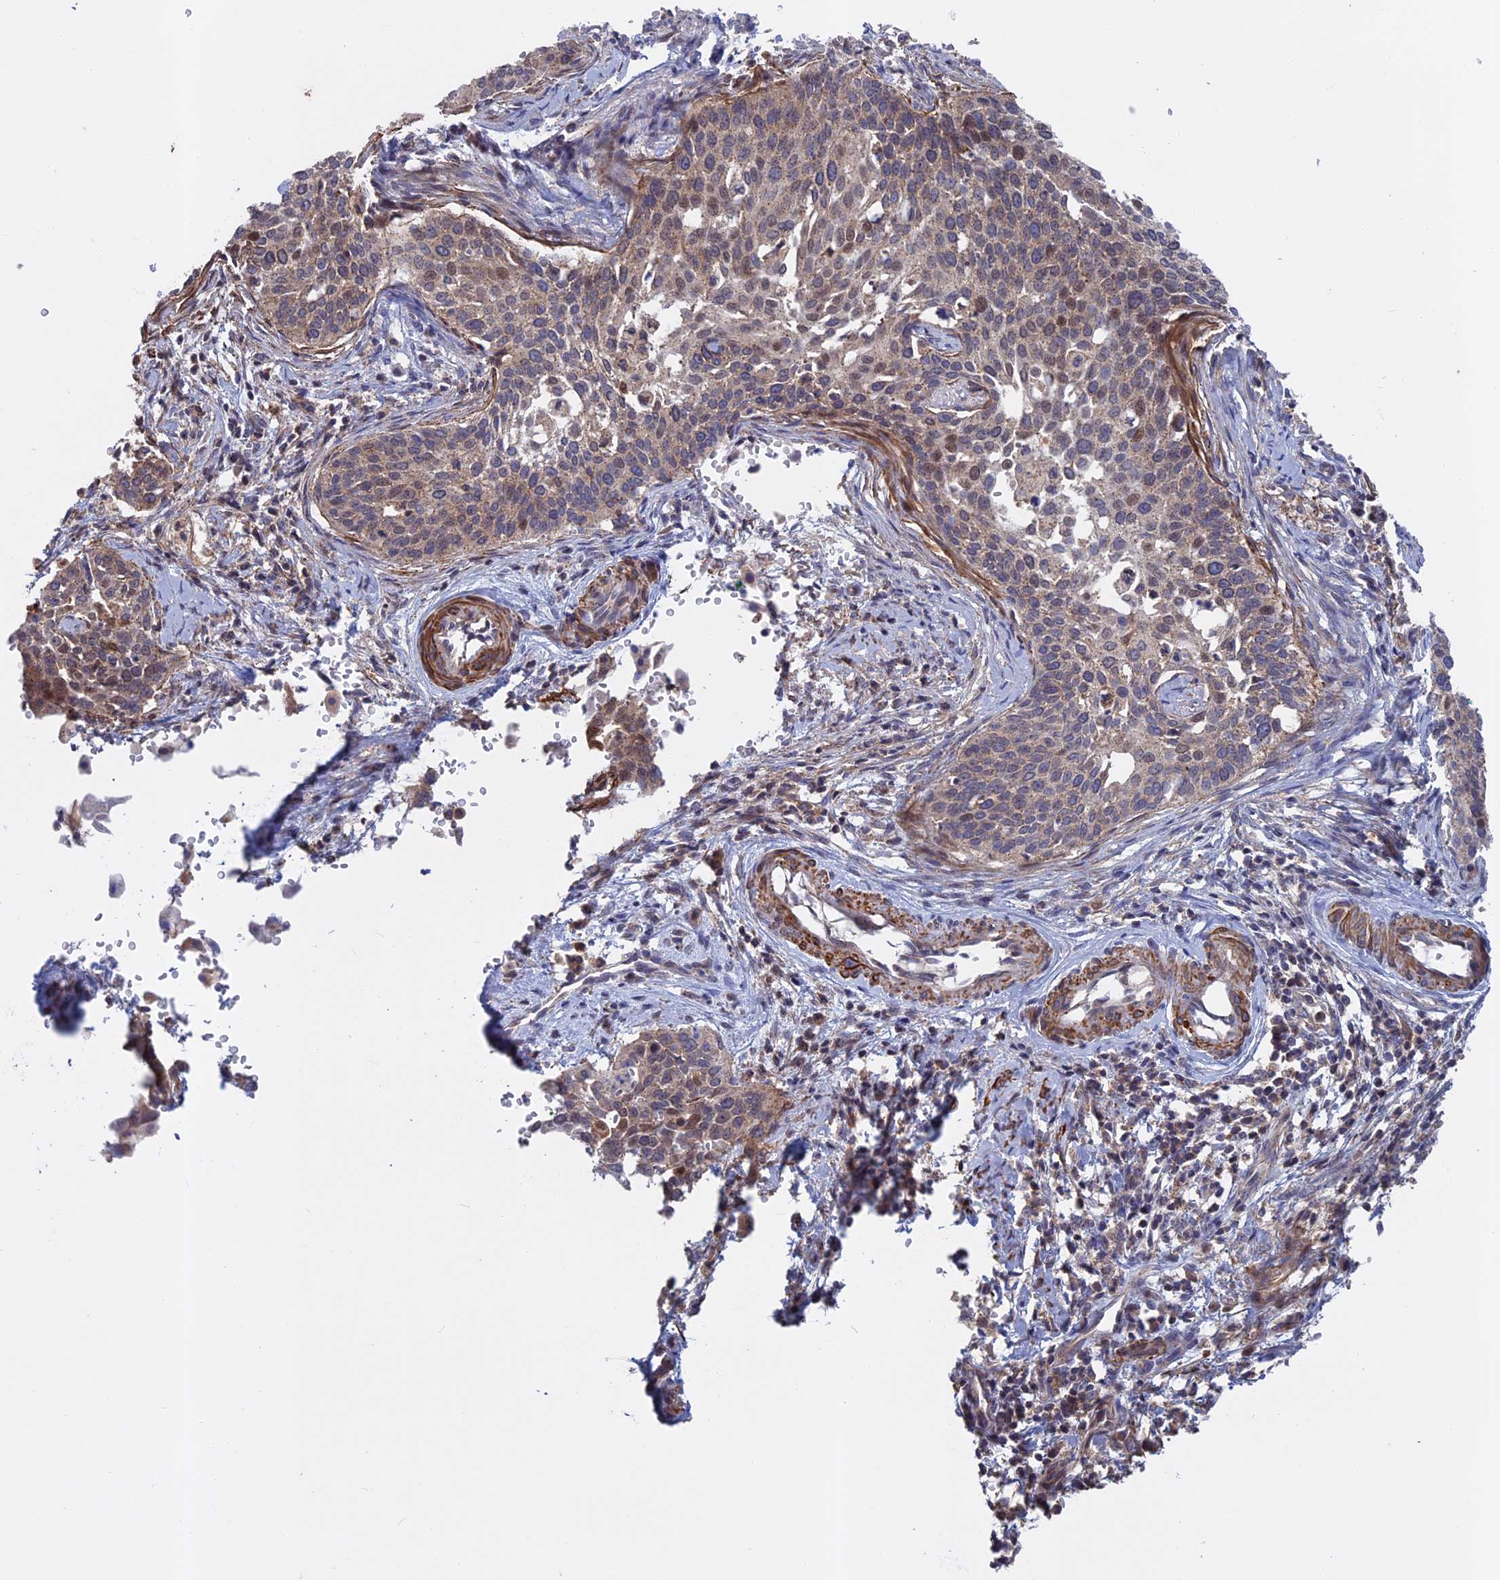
{"staining": {"intensity": "weak", "quantity": "<25%", "location": "cytoplasmic/membranous"}, "tissue": "cervical cancer", "cell_type": "Tumor cells", "image_type": "cancer", "snomed": [{"axis": "morphology", "description": "Squamous cell carcinoma, NOS"}, {"axis": "topography", "description": "Cervix"}], "caption": "Tumor cells are negative for brown protein staining in cervical squamous cell carcinoma.", "gene": "LYPD5", "patient": {"sex": "female", "age": 44}}